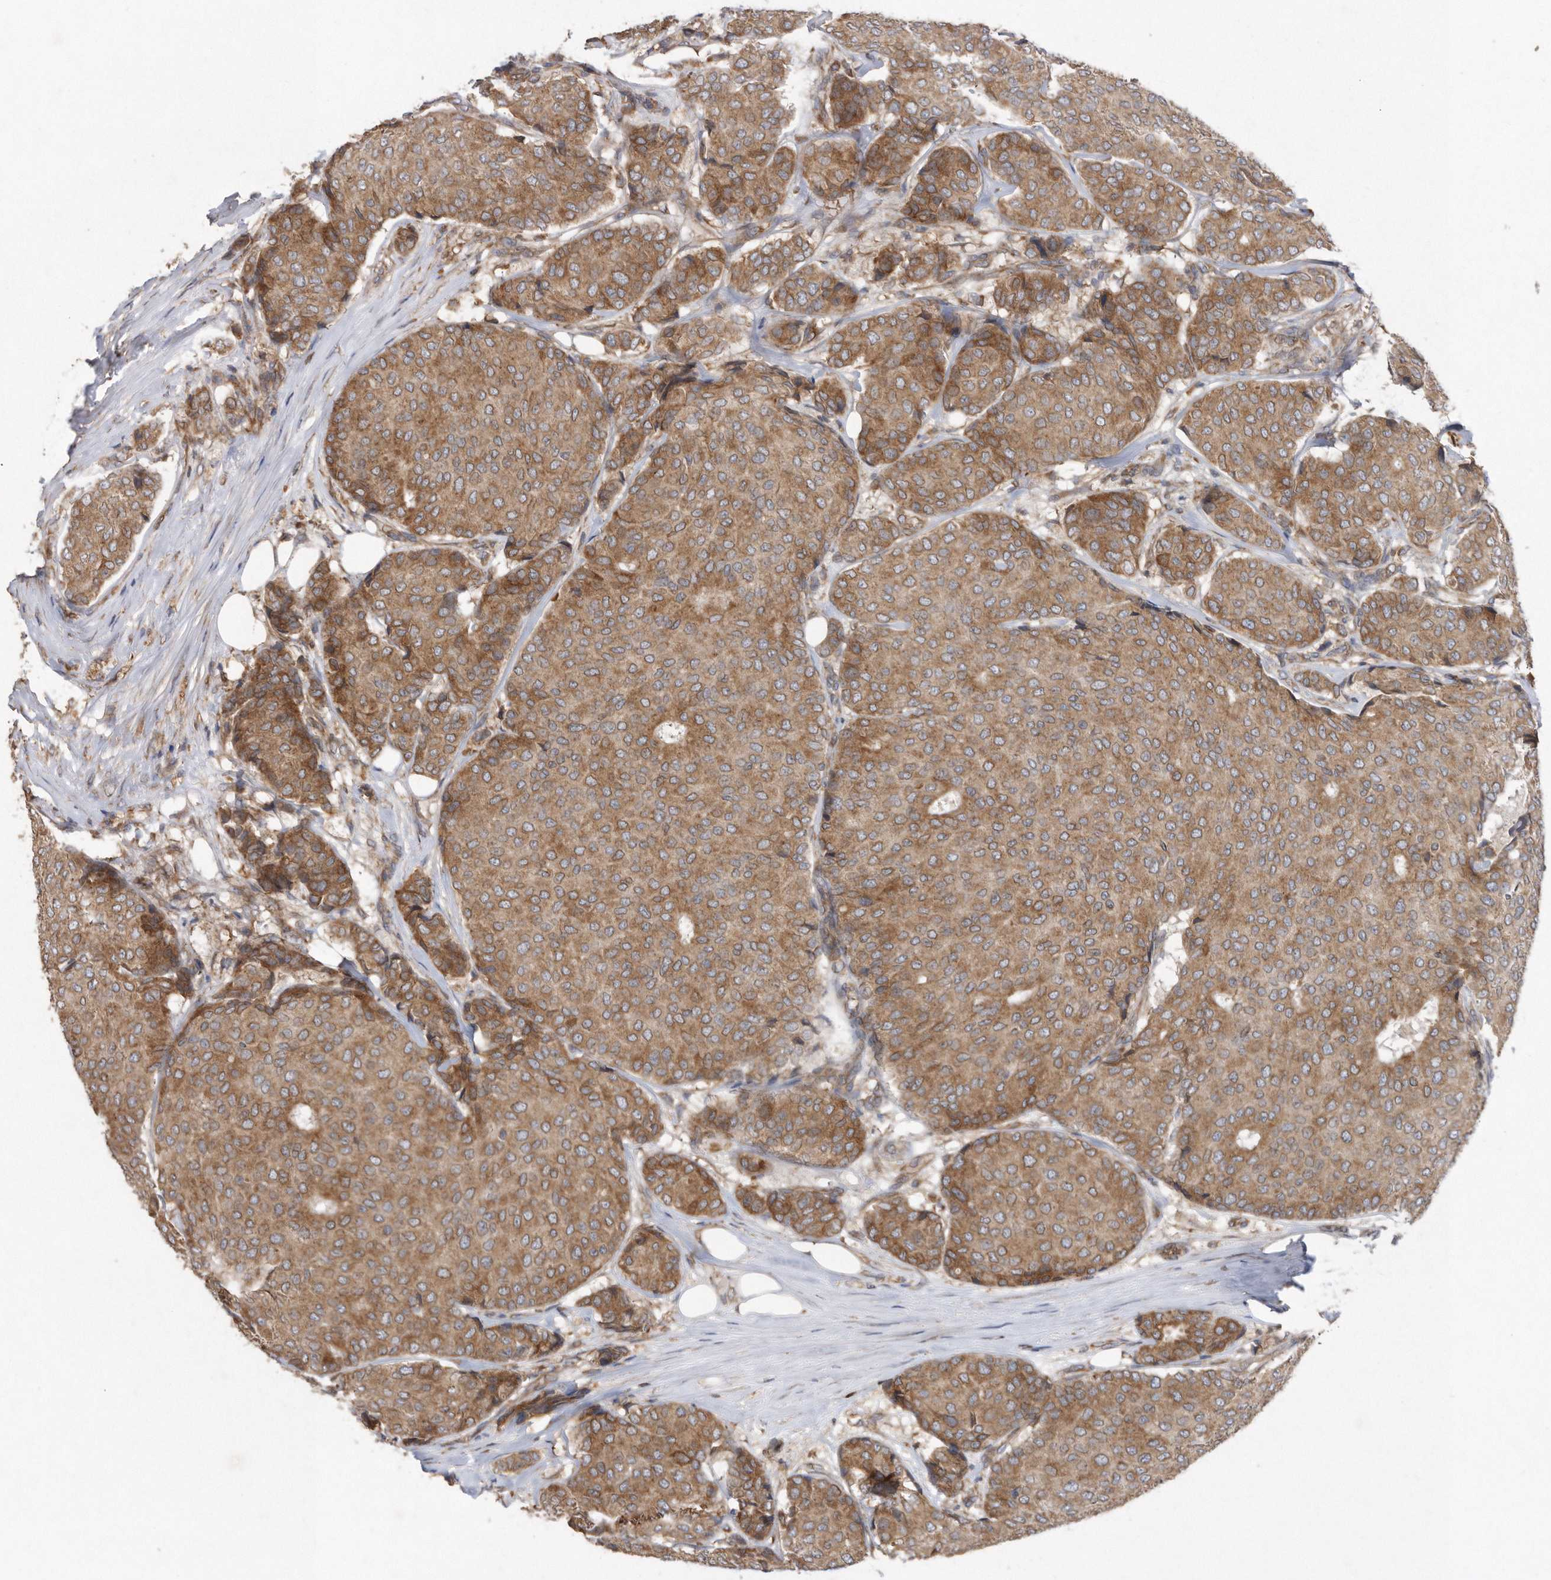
{"staining": {"intensity": "moderate", "quantity": ">75%", "location": "cytoplasmic/membranous"}, "tissue": "breast cancer", "cell_type": "Tumor cells", "image_type": "cancer", "snomed": [{"axis": "morphology", "description": "Duct carcinoma"}, {"axis": "topography", "description": "Breast"}], "caption": "Breast cancer (intraductal carcinoma) was stained to show a protein in brown. There is medium levels of moderate cytoplasmic/membranous expression in about >75% of tumor cells.", "gene": "PON2", "patient": {"sex": "female", "age": 75}}